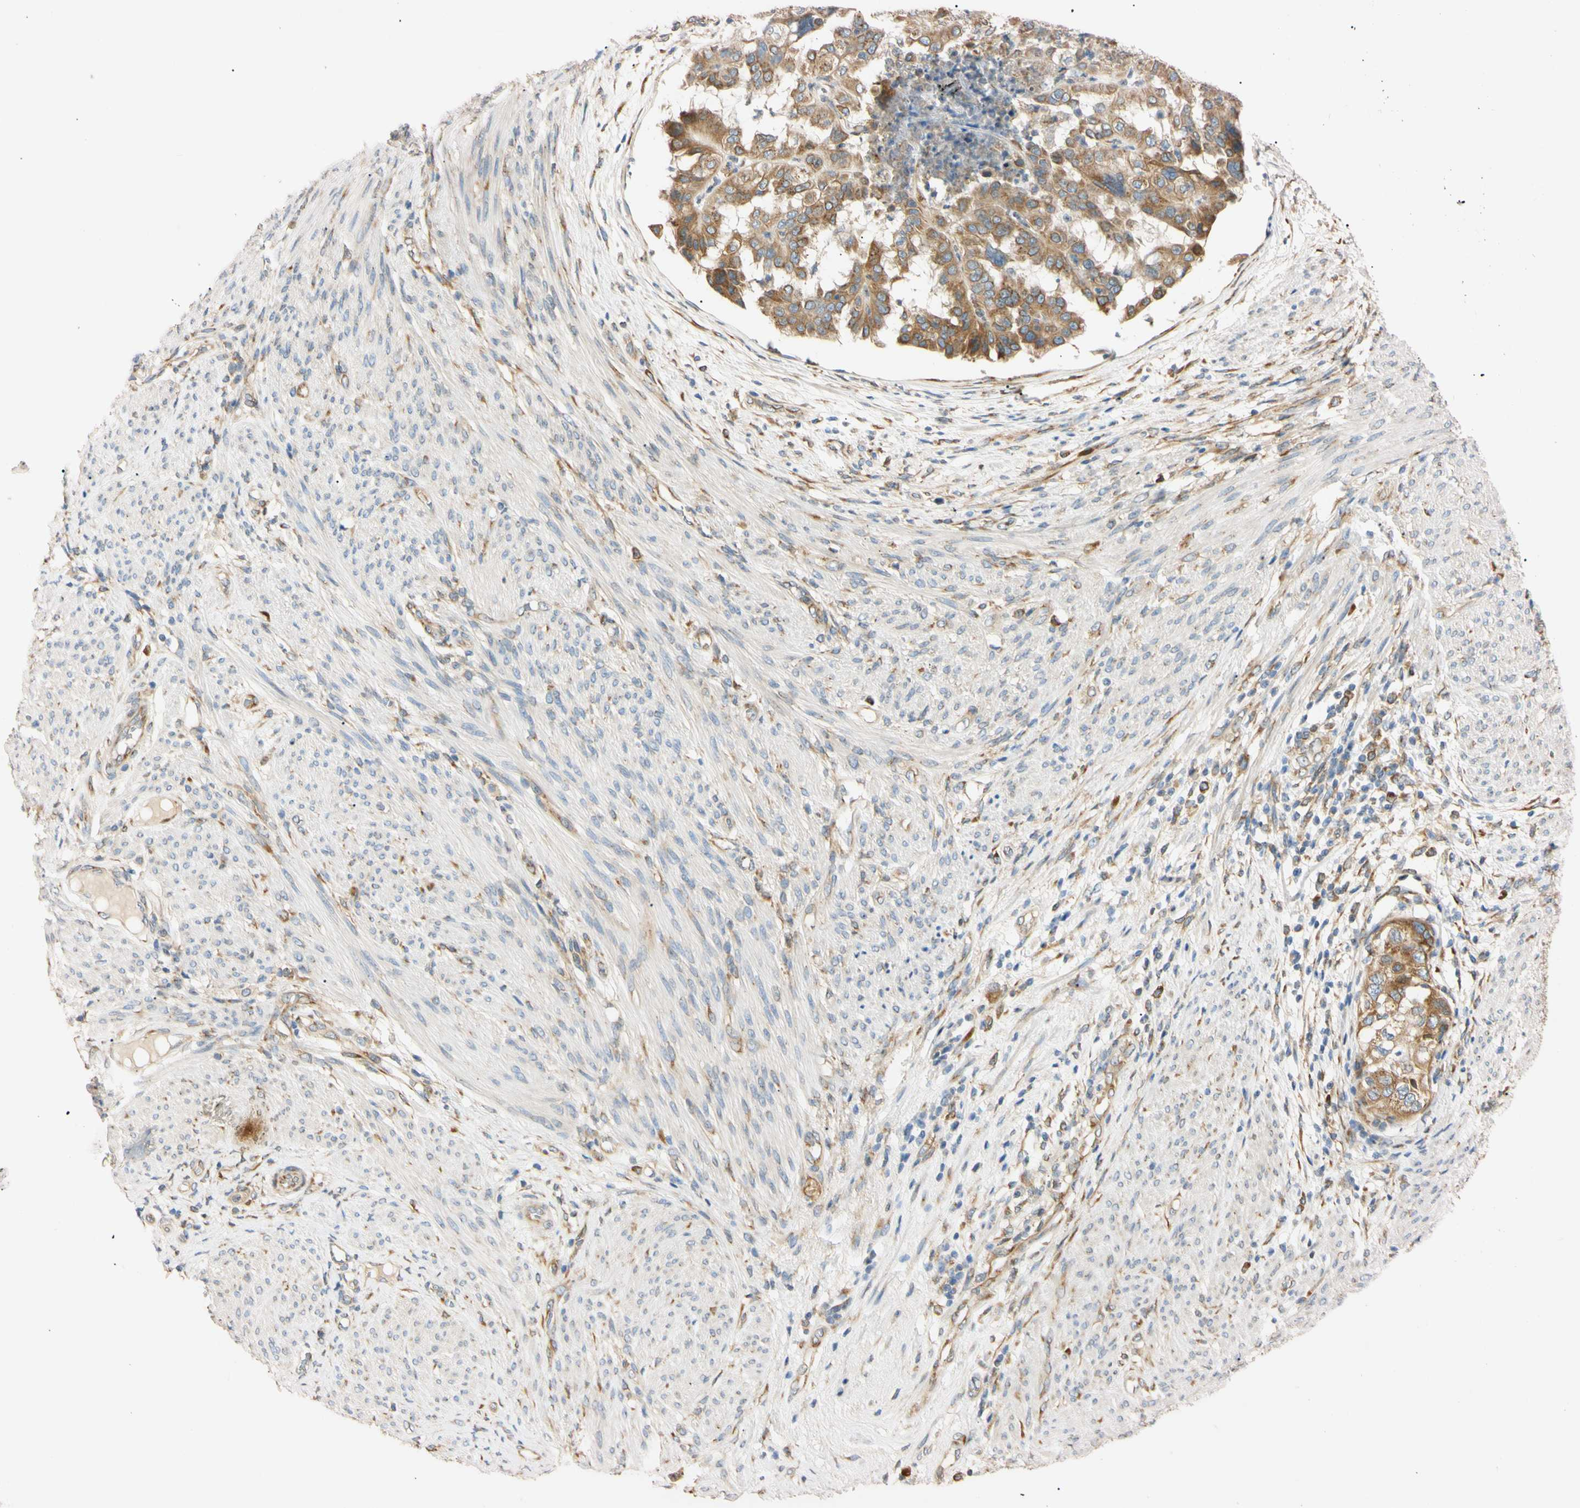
{"staining": {"intensity": "moderate", "quantity": ">75%", "location": "cytoplasmic/membranous"}, "tissue": "endometrial cancer", "cell_type": "Tumor cells", "image_type": "cancer", "snomed": [{"axis": "morphology", "description": "Adenocarcinoma, NOS"}, {"axis": "topography", "description": "Endometrium"}], "caption": "Adenocarcinoma (endometrial) stained with immunohistochemistry demonstrates moderate cytoplasmic/membranous positivity in about >75% of tumor cells.", "gene": "IER3IP1", "patient": {"sex": "female", "age": 85}}